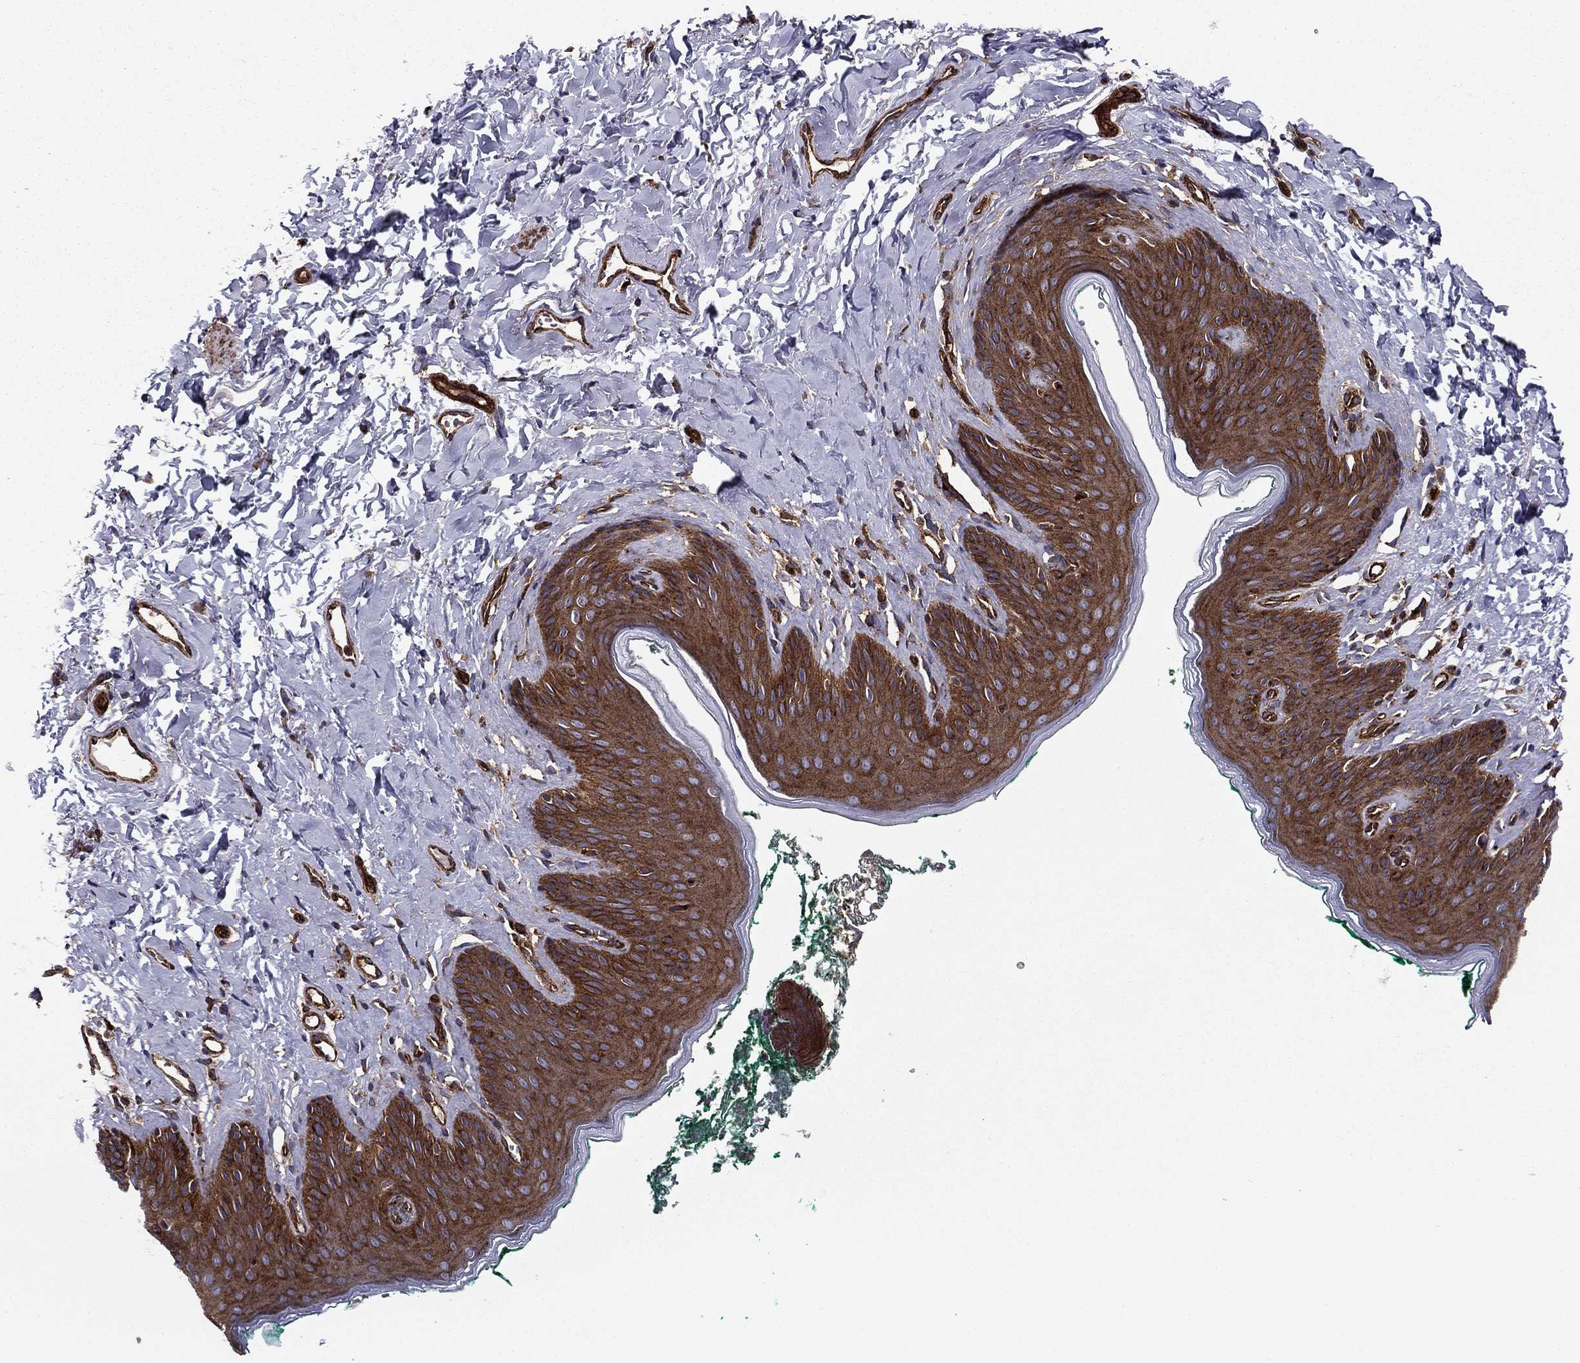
{"staining": {"intensity": "strong", "quantity": ">75%", "location": "cytoplasmic/membranous"}, "tissue": "skin", "cell_type": "Epidermal cells", "image_type": "normal", "snomed": [{"axis": "morphology", "description": "Normal tissue, NOS"}, {"axis": "topography", "description": "Vulva"}], "caption": "Immunohistochemical staining of normal skin shows >75% levels of strong cytoplasmic/membranous protein positivity in approximately >75% of epidermal cells. (DAB (3,3'-diaminobenzidine) IHC, brown staining for protein, blue staining for nuclei).", "gene": "EHBP1L1", "patient": {"sex": "female", "age": 66}}